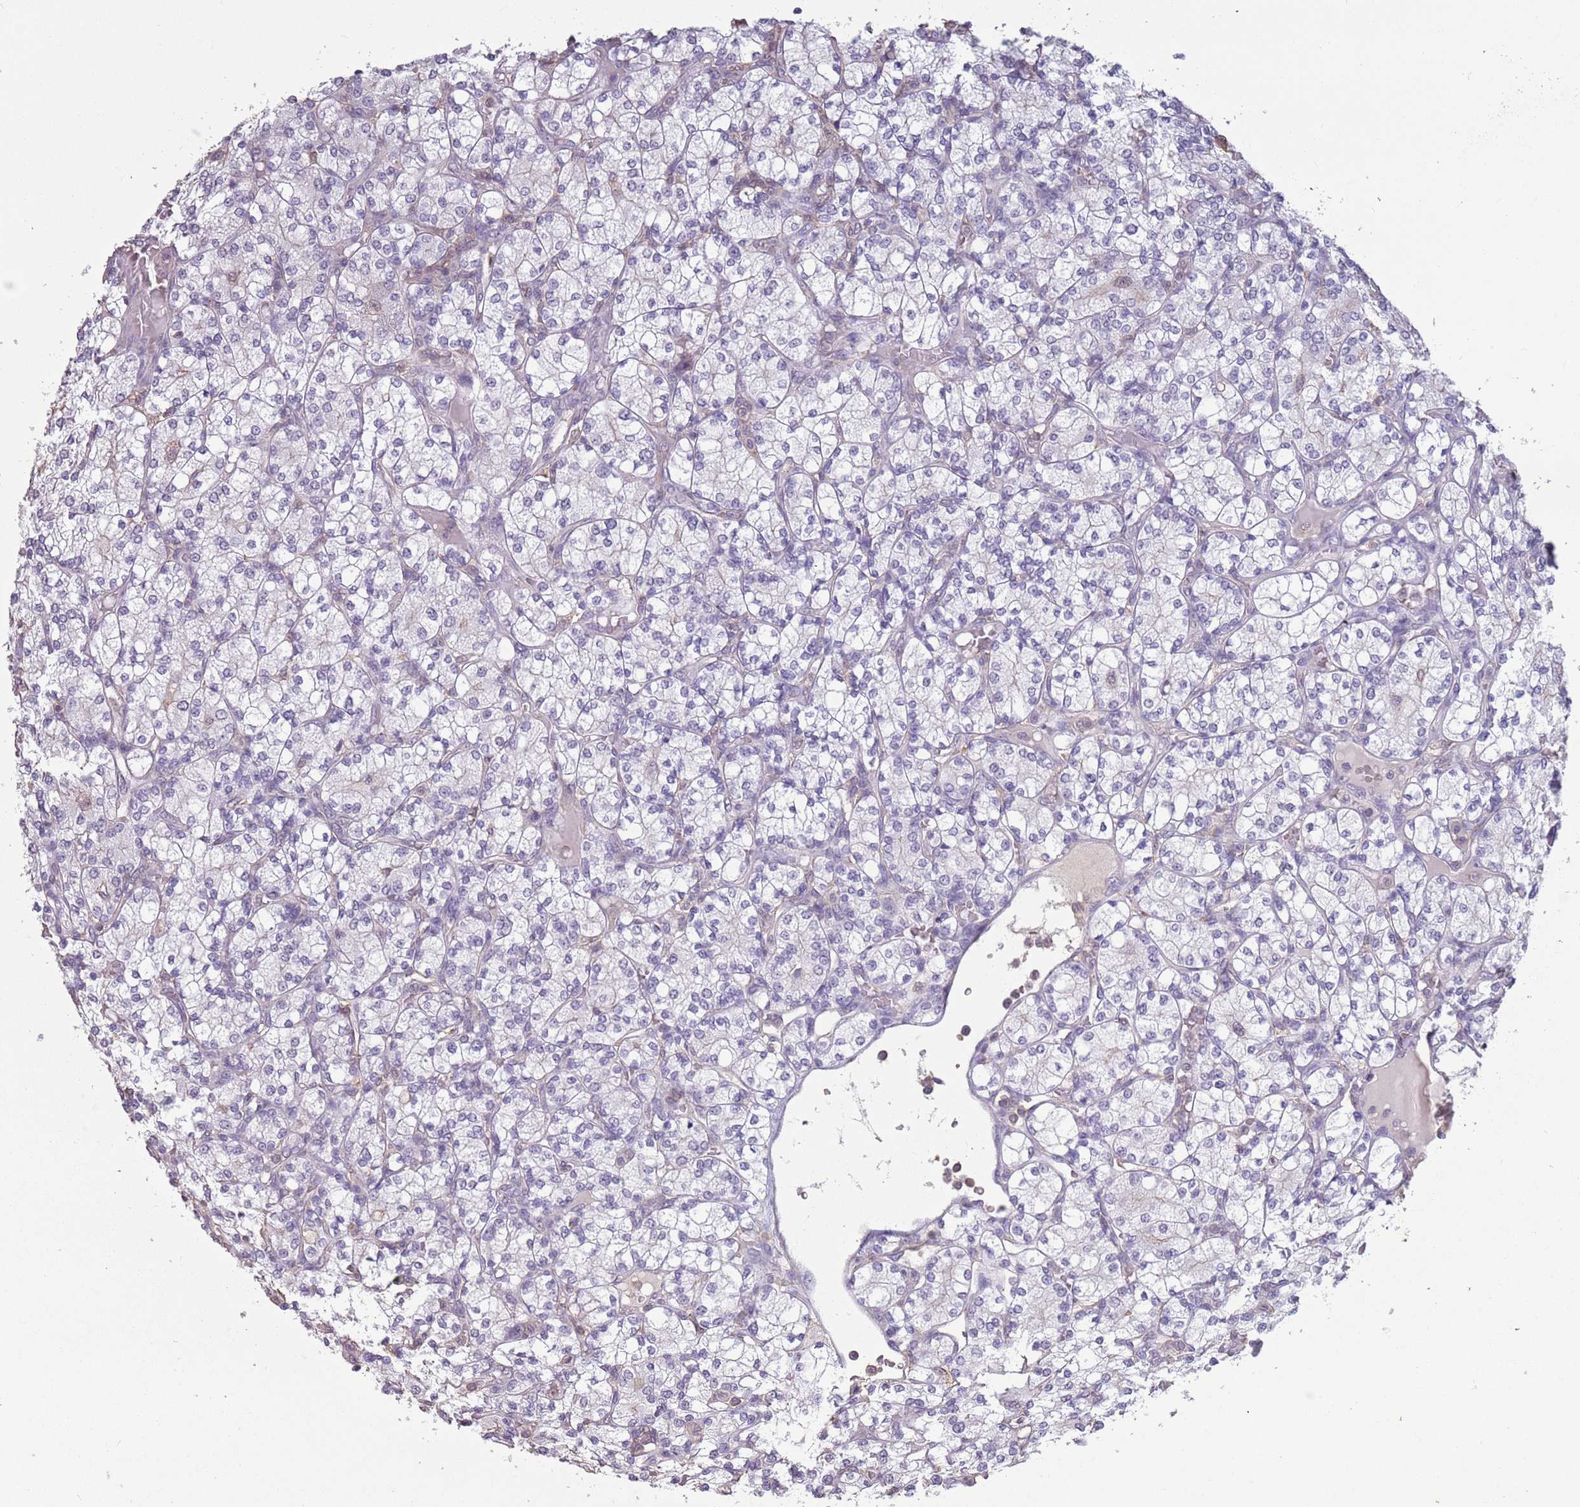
{"staining": {"intensity": "negative", "quantity": "none", "location": "none"}, "tissue": "renal cancer", "cell_type": "Tumor cells", "image_type": "cancer", "snomed": [{"axis": "morphology", "description": "Adenocarcinoma, NOS"}, {"axis": "topography", "description": "Kidney"}], "caption": "Human renal cancer (adenocarcinoma) stained for a protein using IHC reveals no positivity in tumor cells.", "gene": "SUN5", "patient": {"sex": "male", "age": 77}}